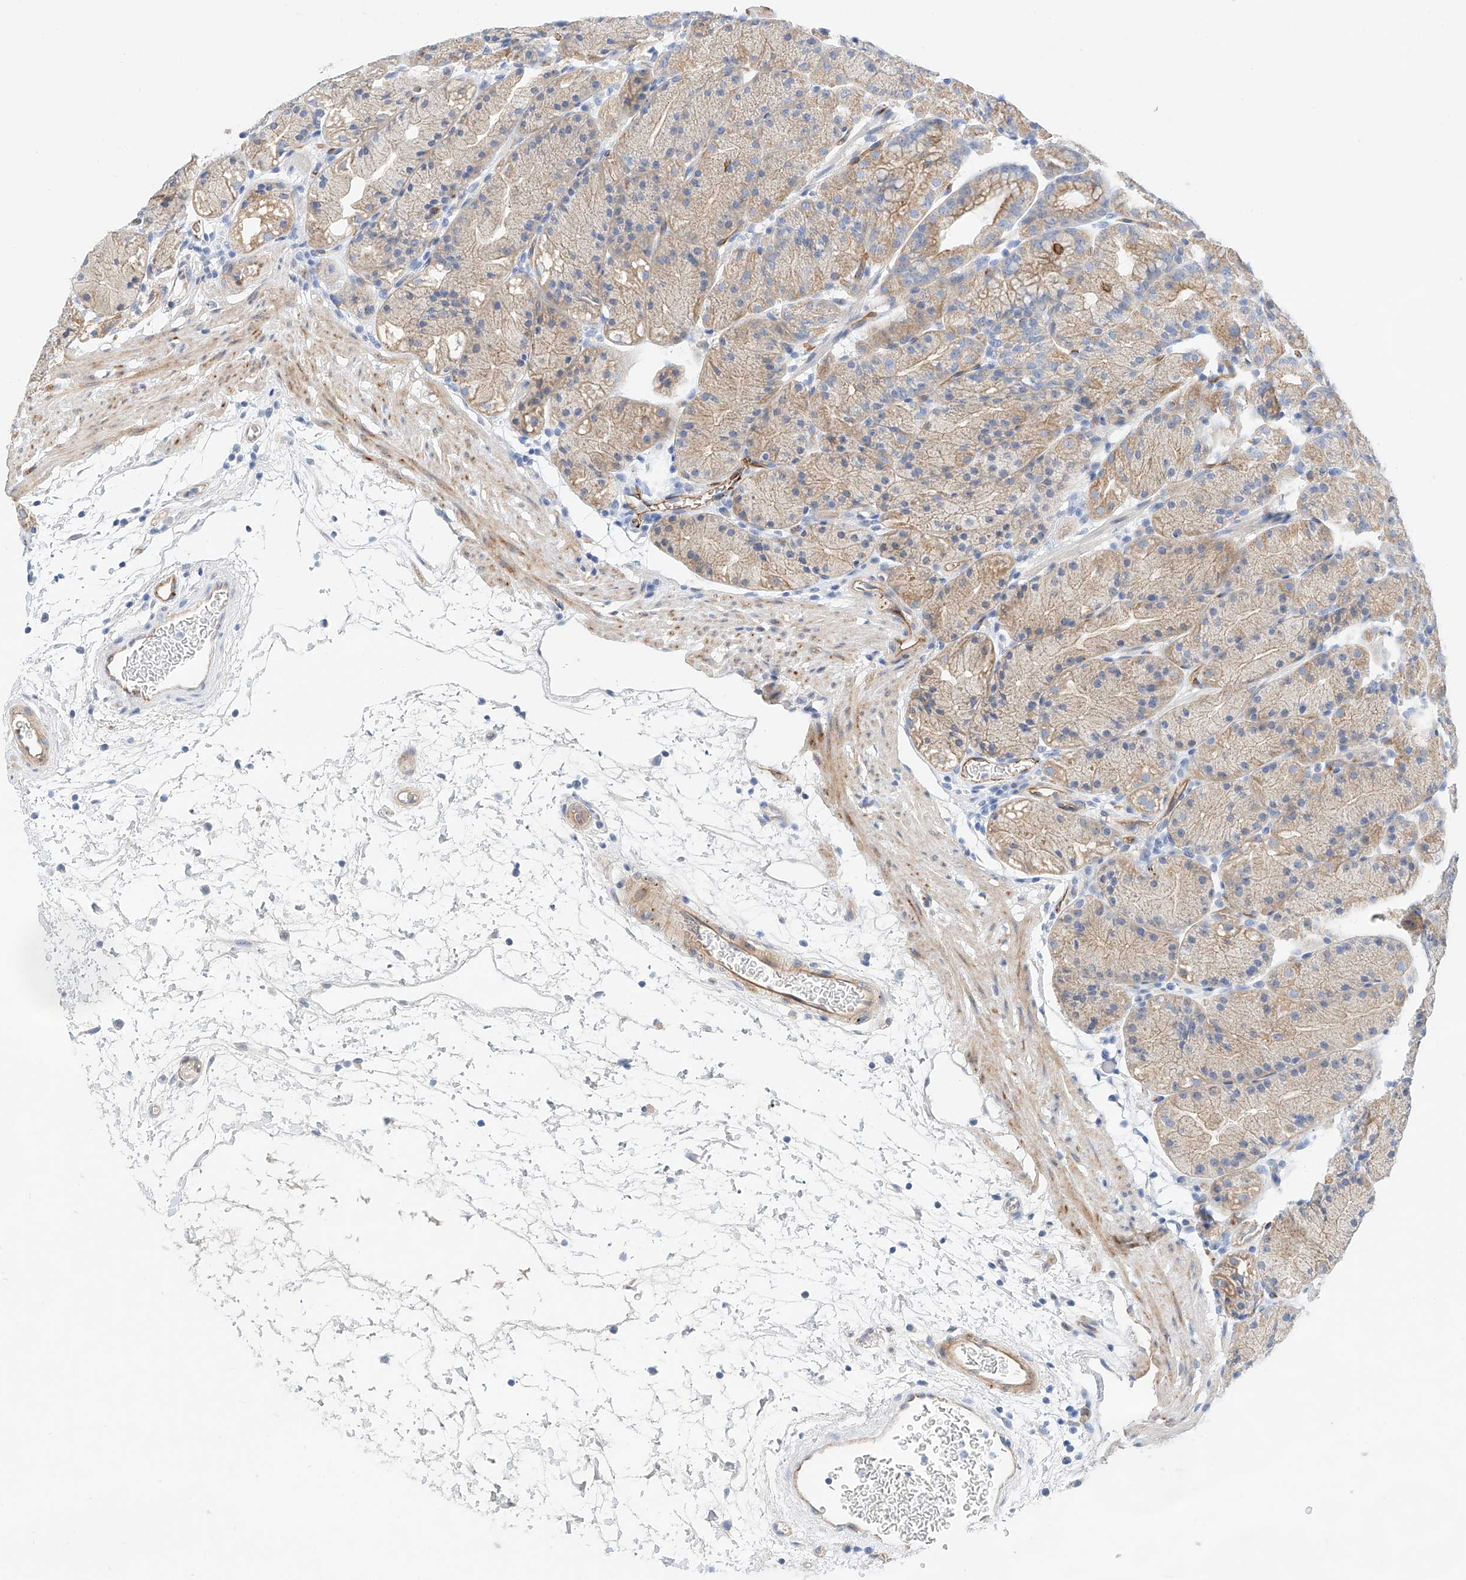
{"staining": {"intensity": "moderate", "quantity": "25%-75%", "location": "cytoplasmic/membranous"}, "tissue": "stomach", "cell_type": "Glandular cells", "image_type": "normal", "snomed": [{"axis": "morphology", "description": "Normal tissue, NOS"}, {"axis": "topography", "description": "Stomach, upper"}], "caption": "Protein staining displays moderate cytoplasmic/membranous staining in about 25%-75% of glandular cells in unremarkable stomach.", "gene": "SBSPON", "patient": {"sex": "male", "age": 48}}